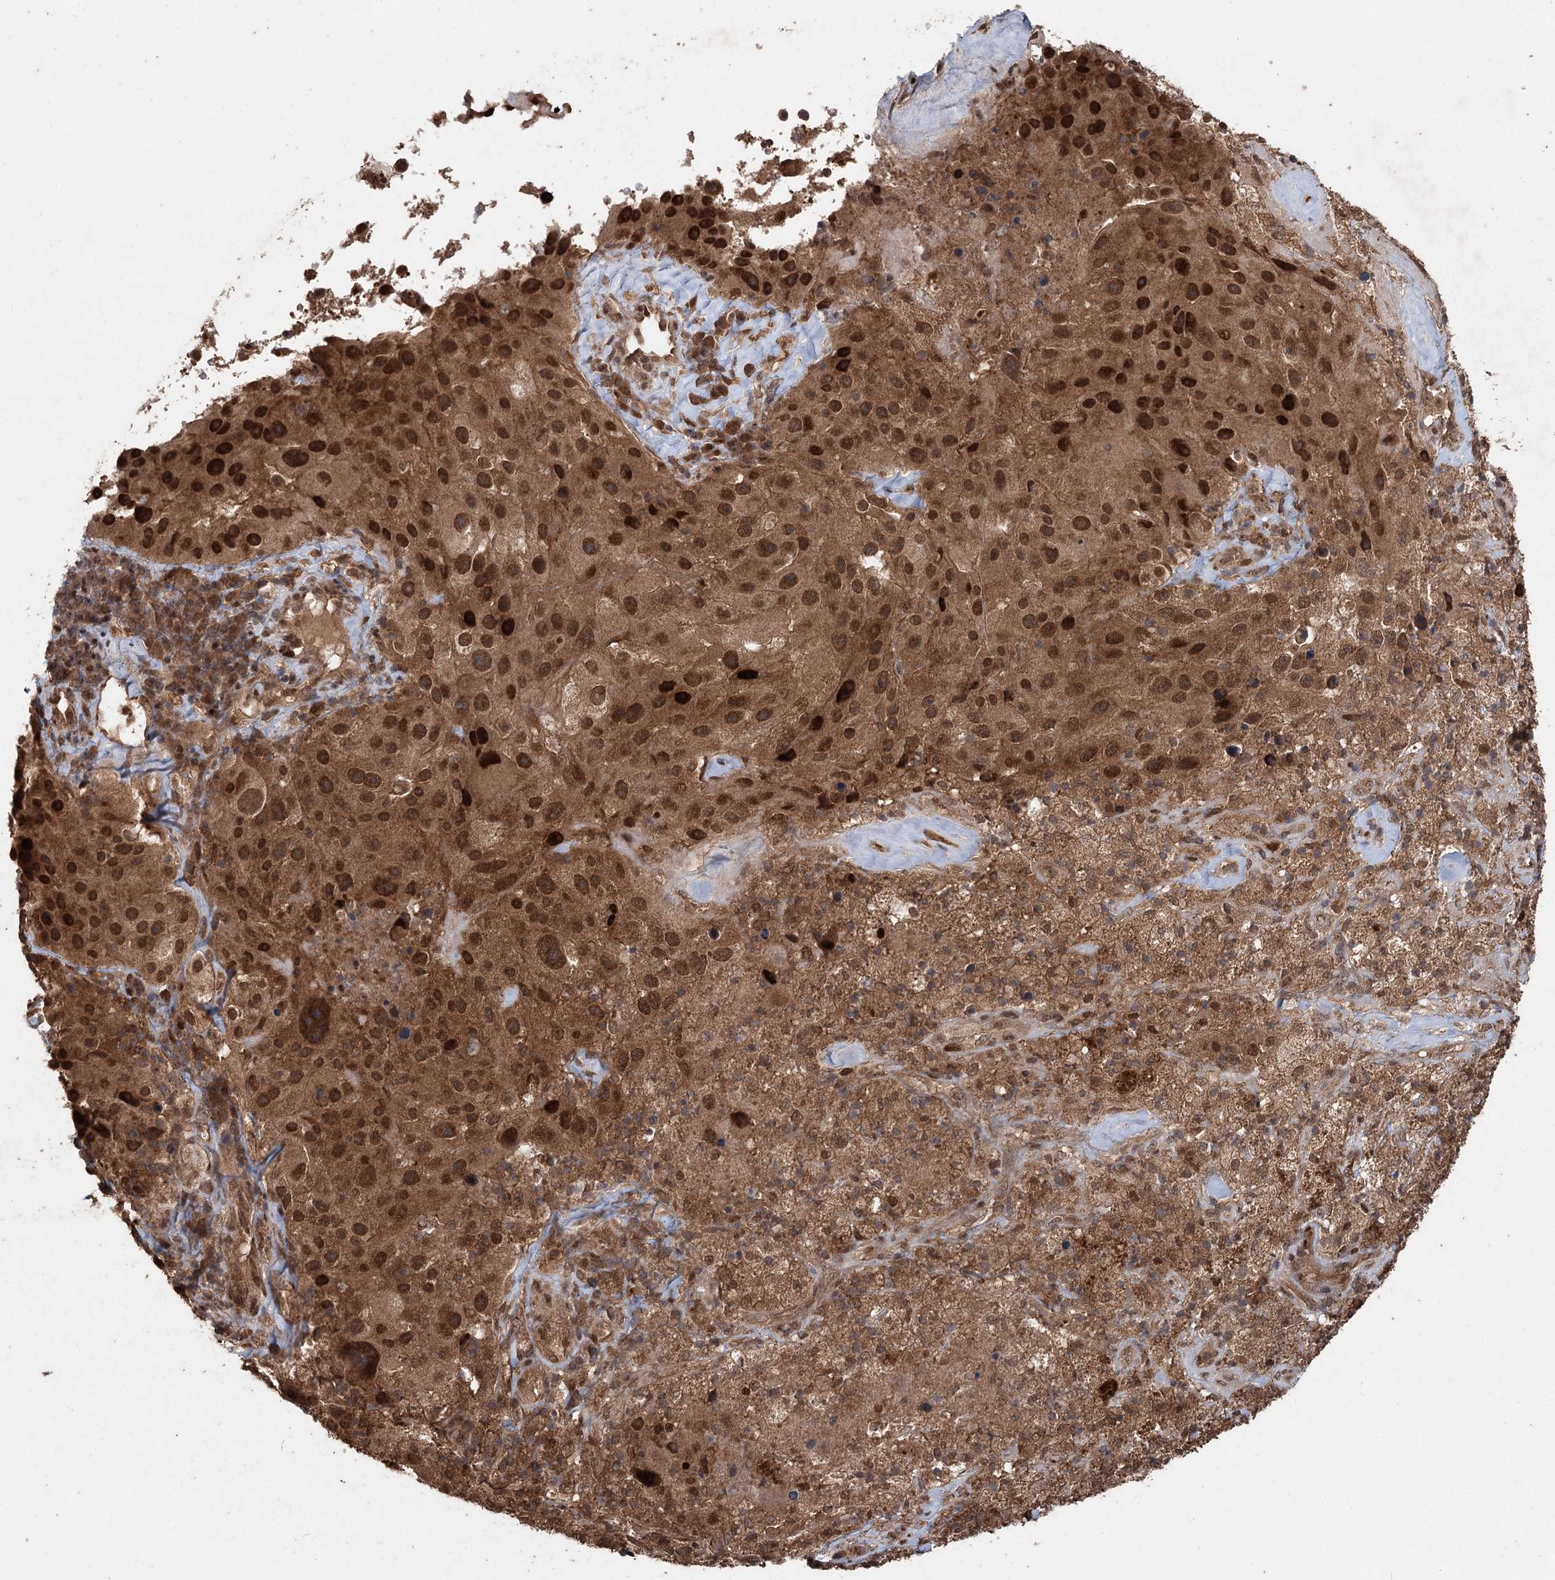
{"staining": {"intensity": "moderate", "quantity": ">75%", "location": "cytoplasmic/membranous,nuclear"}, "tissue": "melanoma", "cell_type": "Tumor cells", "image_type": "cancer", "snomed": [{"axis": "morphology", "description": "Malignant melanoma, Metastatic site"}, {"axis": "topography", "description": "Lymph node"}], "caption": "Immunohistochemistry (IHC) of human melanoma shows medium levels of moderate cytoplasmic/membranous and nuclear positivity in about >75% of tumor cells.", "gene": "FBXO7", "patient": {"sex": "male", "age": 62}}